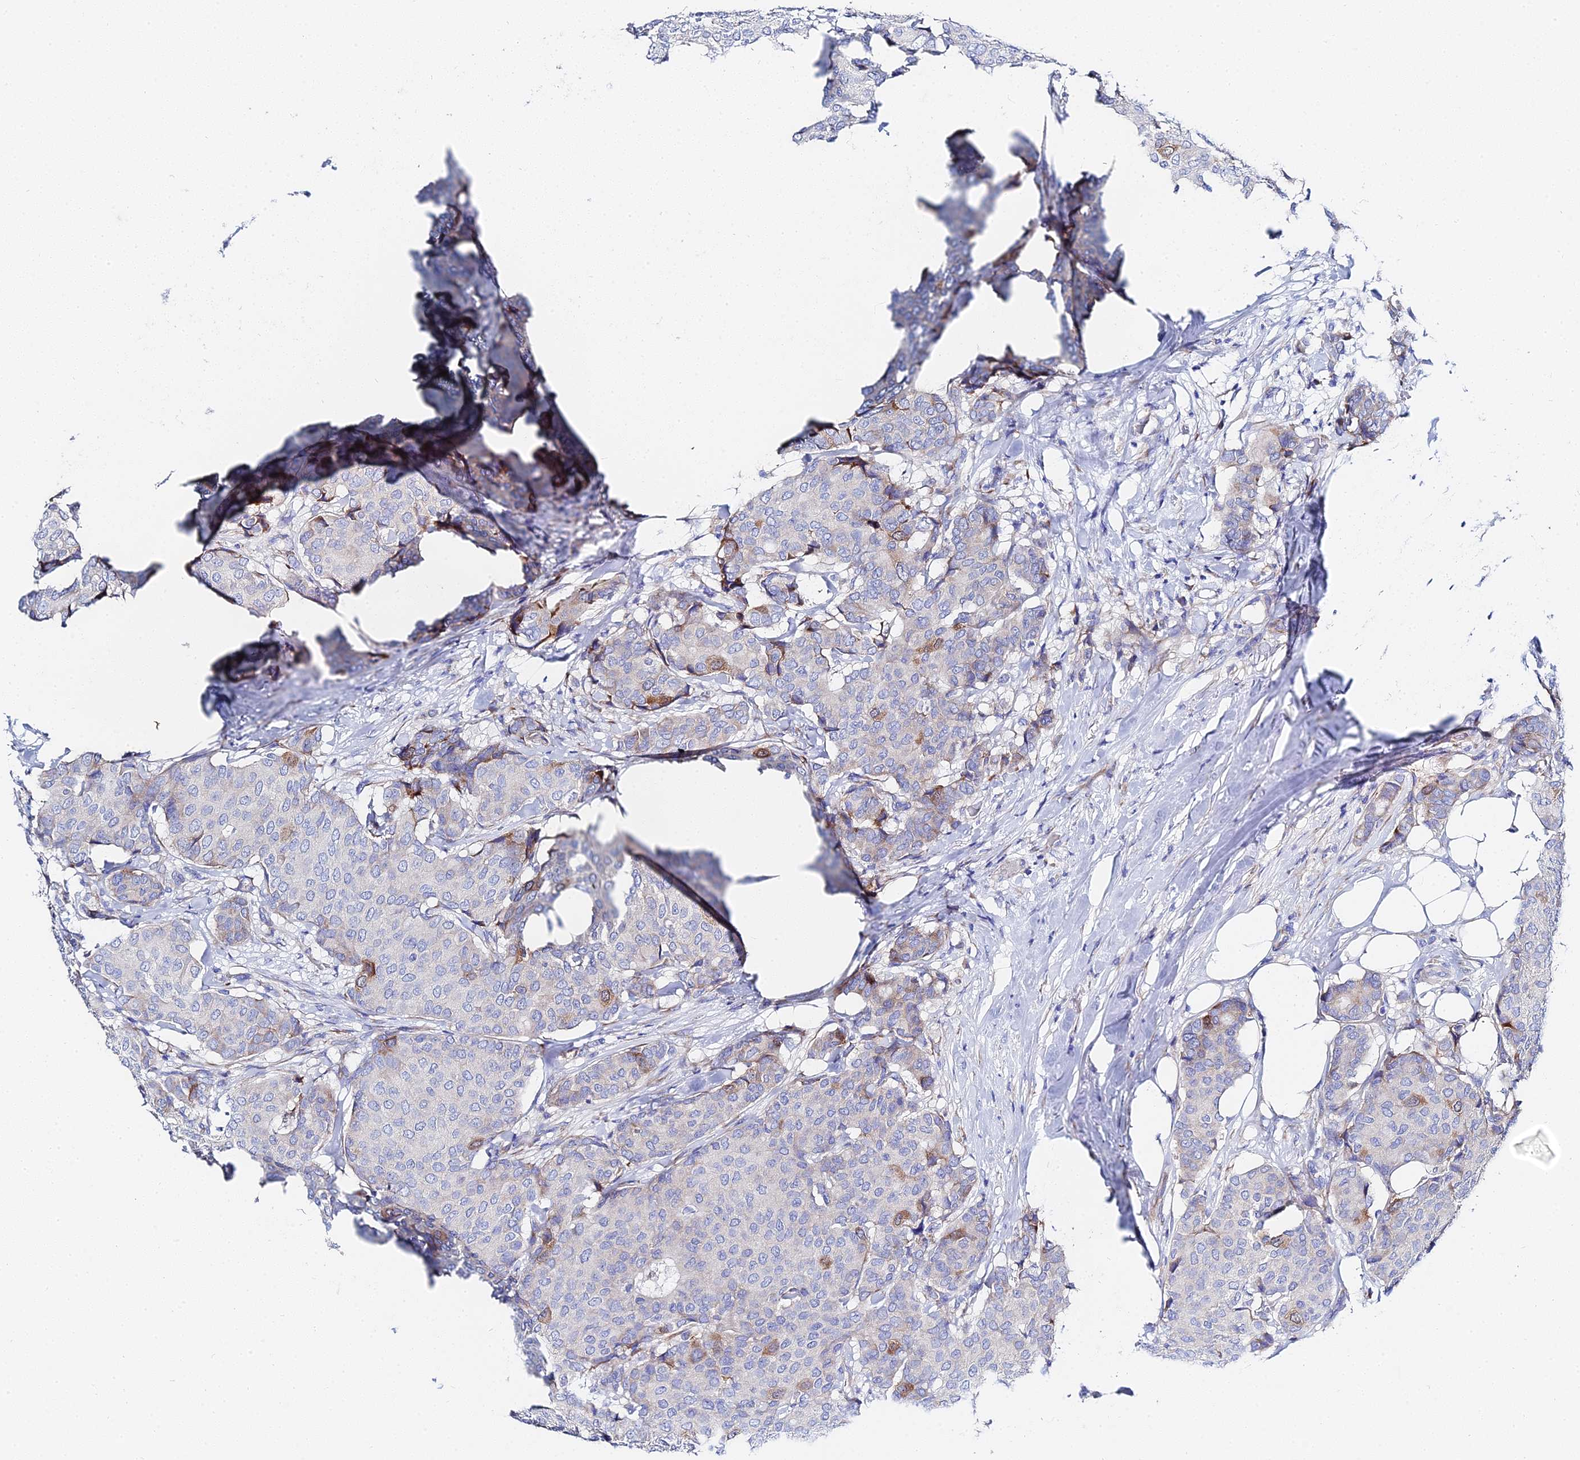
{"staining": {"intensity": "moderate", "quantity": "<25%", "location": "cytoplasmic/membranous"}, "tissue": "breast cancer", "cell_type": "Tumor cells", "image_type": "cancer", "snomed": [{"axis": "morphology", "description": "Duct carcinoma"}, {"axis": "topography", "description": "Breast"}], "caption": "Immunohistochemical staining of breast infiltrating ductal carcinoma reveals low levels of moderate cytoplasmic/membranous protein positivity in approximately <25% of tumor cells.", "gene": "PTTG1", "patient": {"sex": "female", "age": 75}}